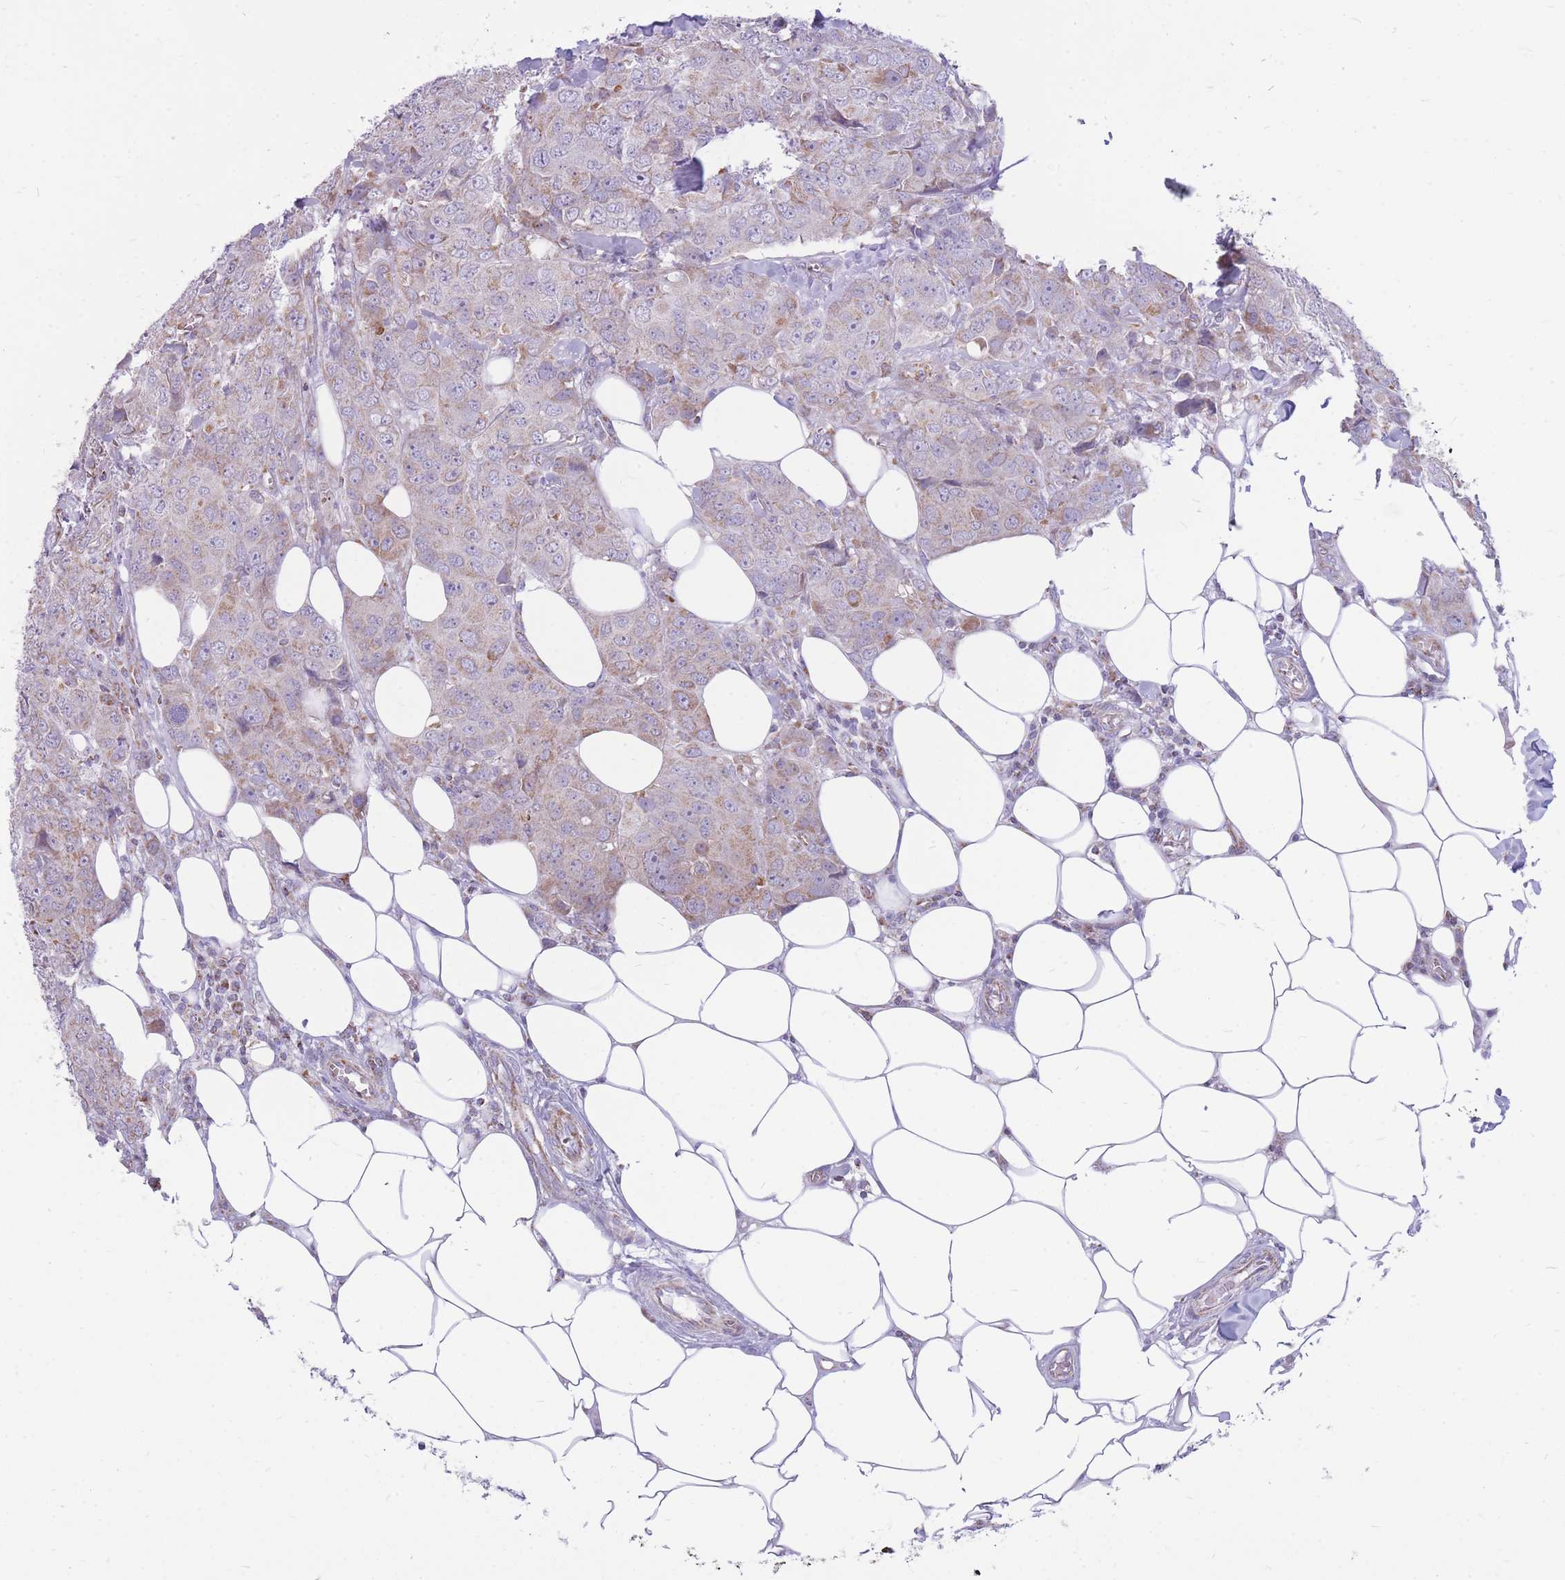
{"staining": {"intensity": "weak", "quantity": "25%-75%", "location": "cytoplasmic/membranous"}, "tissue": "breast cancer", "cell_type": "Tumor cells", "image_type": "cancer", "snomed": [{"axis": "morphology", "description": "Duct carcinoma"}, {"axis": "topography", "description": "Breast"}], "caption": "Breast invasive ductal carcinoma stained with immunohistochemistry (IHC) displays weak cytoplasmic/membranous staining in approximately 25%-75% of tumor cells.", "gene": "PCSK1", "patient": {"sex": "female", "age": 43}}